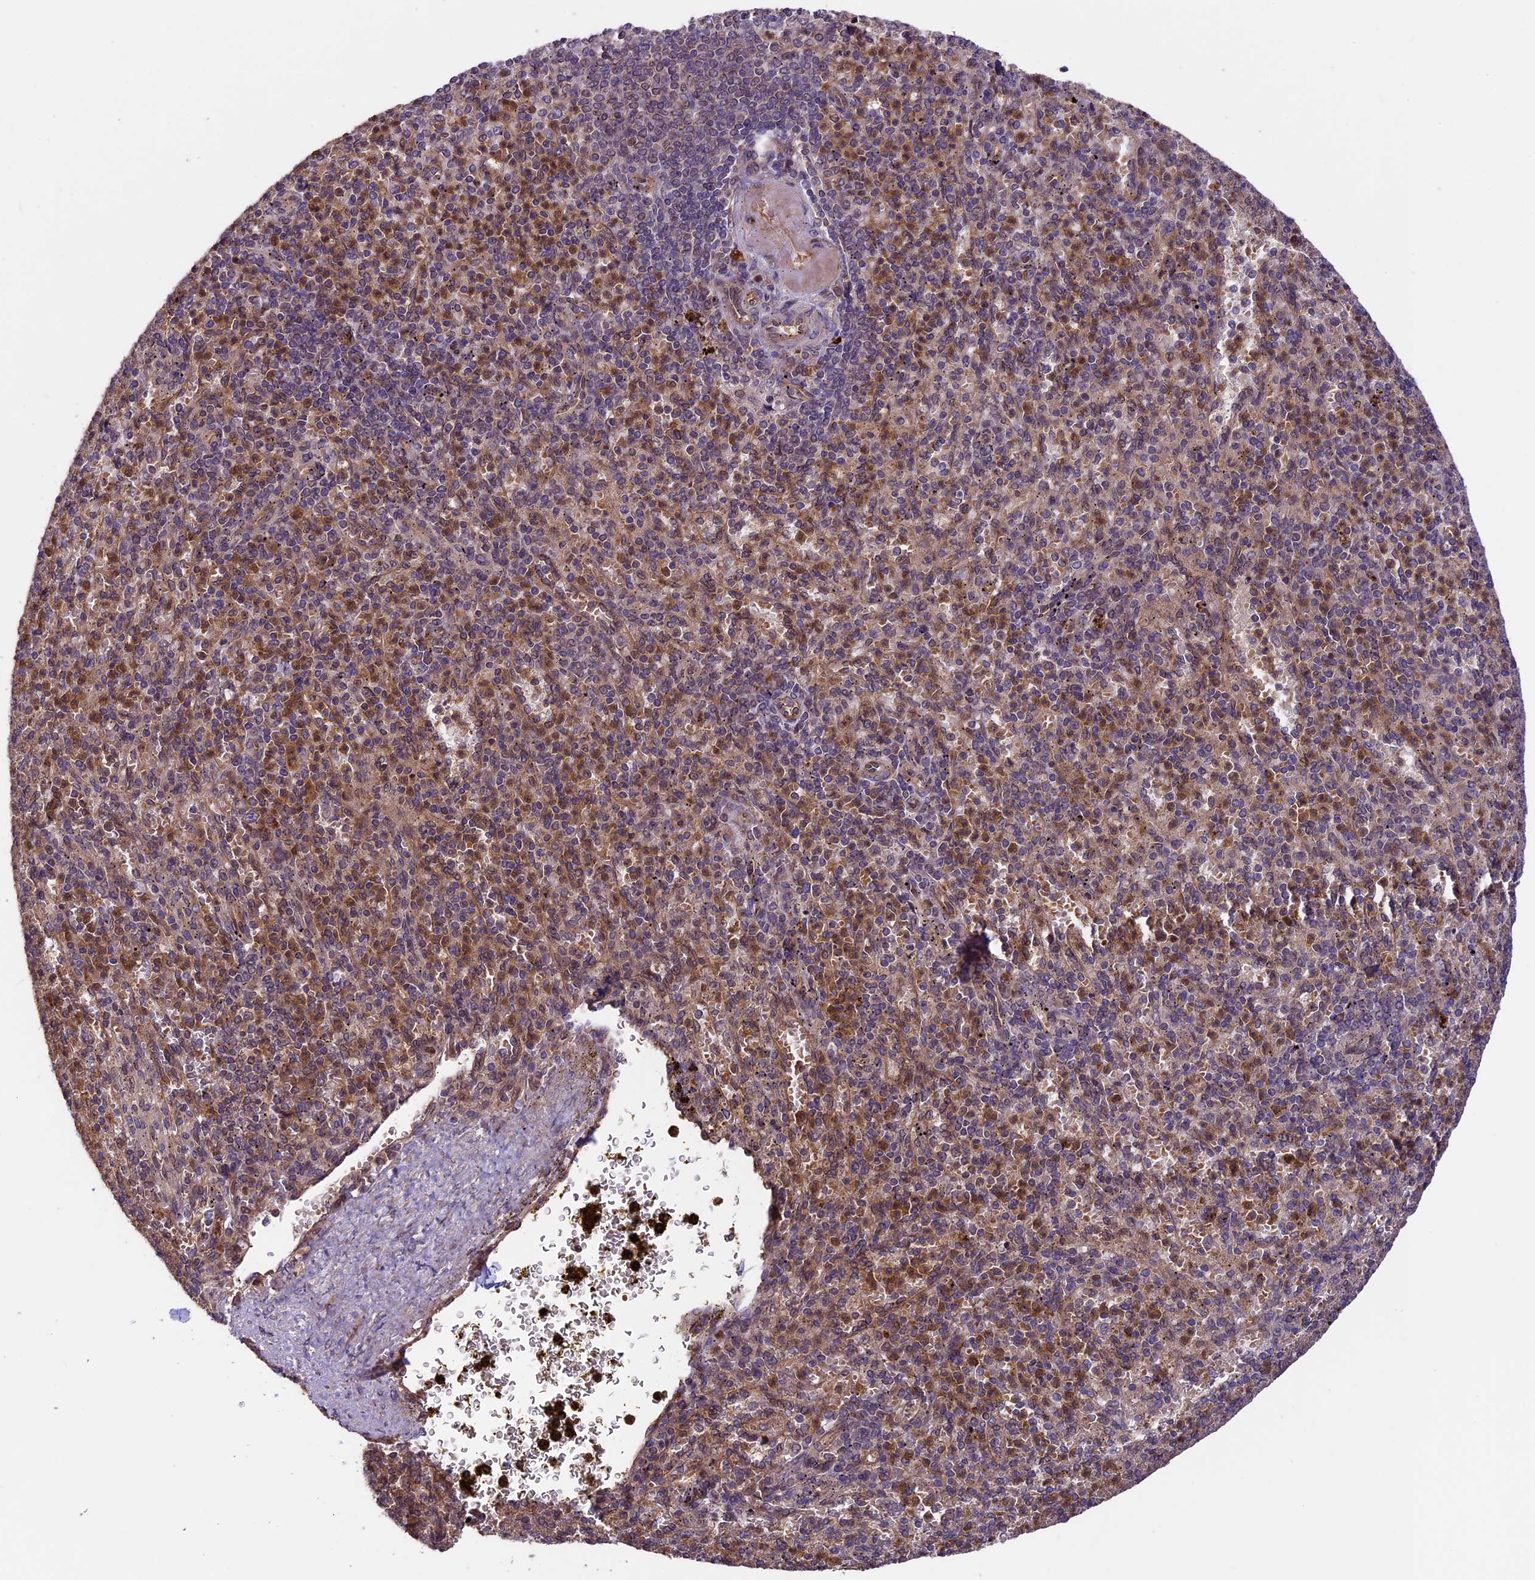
{"staining": {"intensity": "moderate", "quantity": "25%-75%", "location": "cytoplasmic/membranous"}, "tissue": "spleen", "cell_type": "Cells in red pulp", "image_type": "normal", "snomed": [{"axis": "morphology", "description": "Normal tissue, NOS"}, {"axis": "topography", "description": "Spleen"}], "caption": "Immunohistochemical staining of normal spleen reveals medium levels of moderate cytoplasmic/membranous positivity in approximately 25%-75% of cells in red pulp. (IHC, brightfield microscopy, high magnification).", "gene": "CCDC125", "patient": {"sex": "female", "age": 74}}